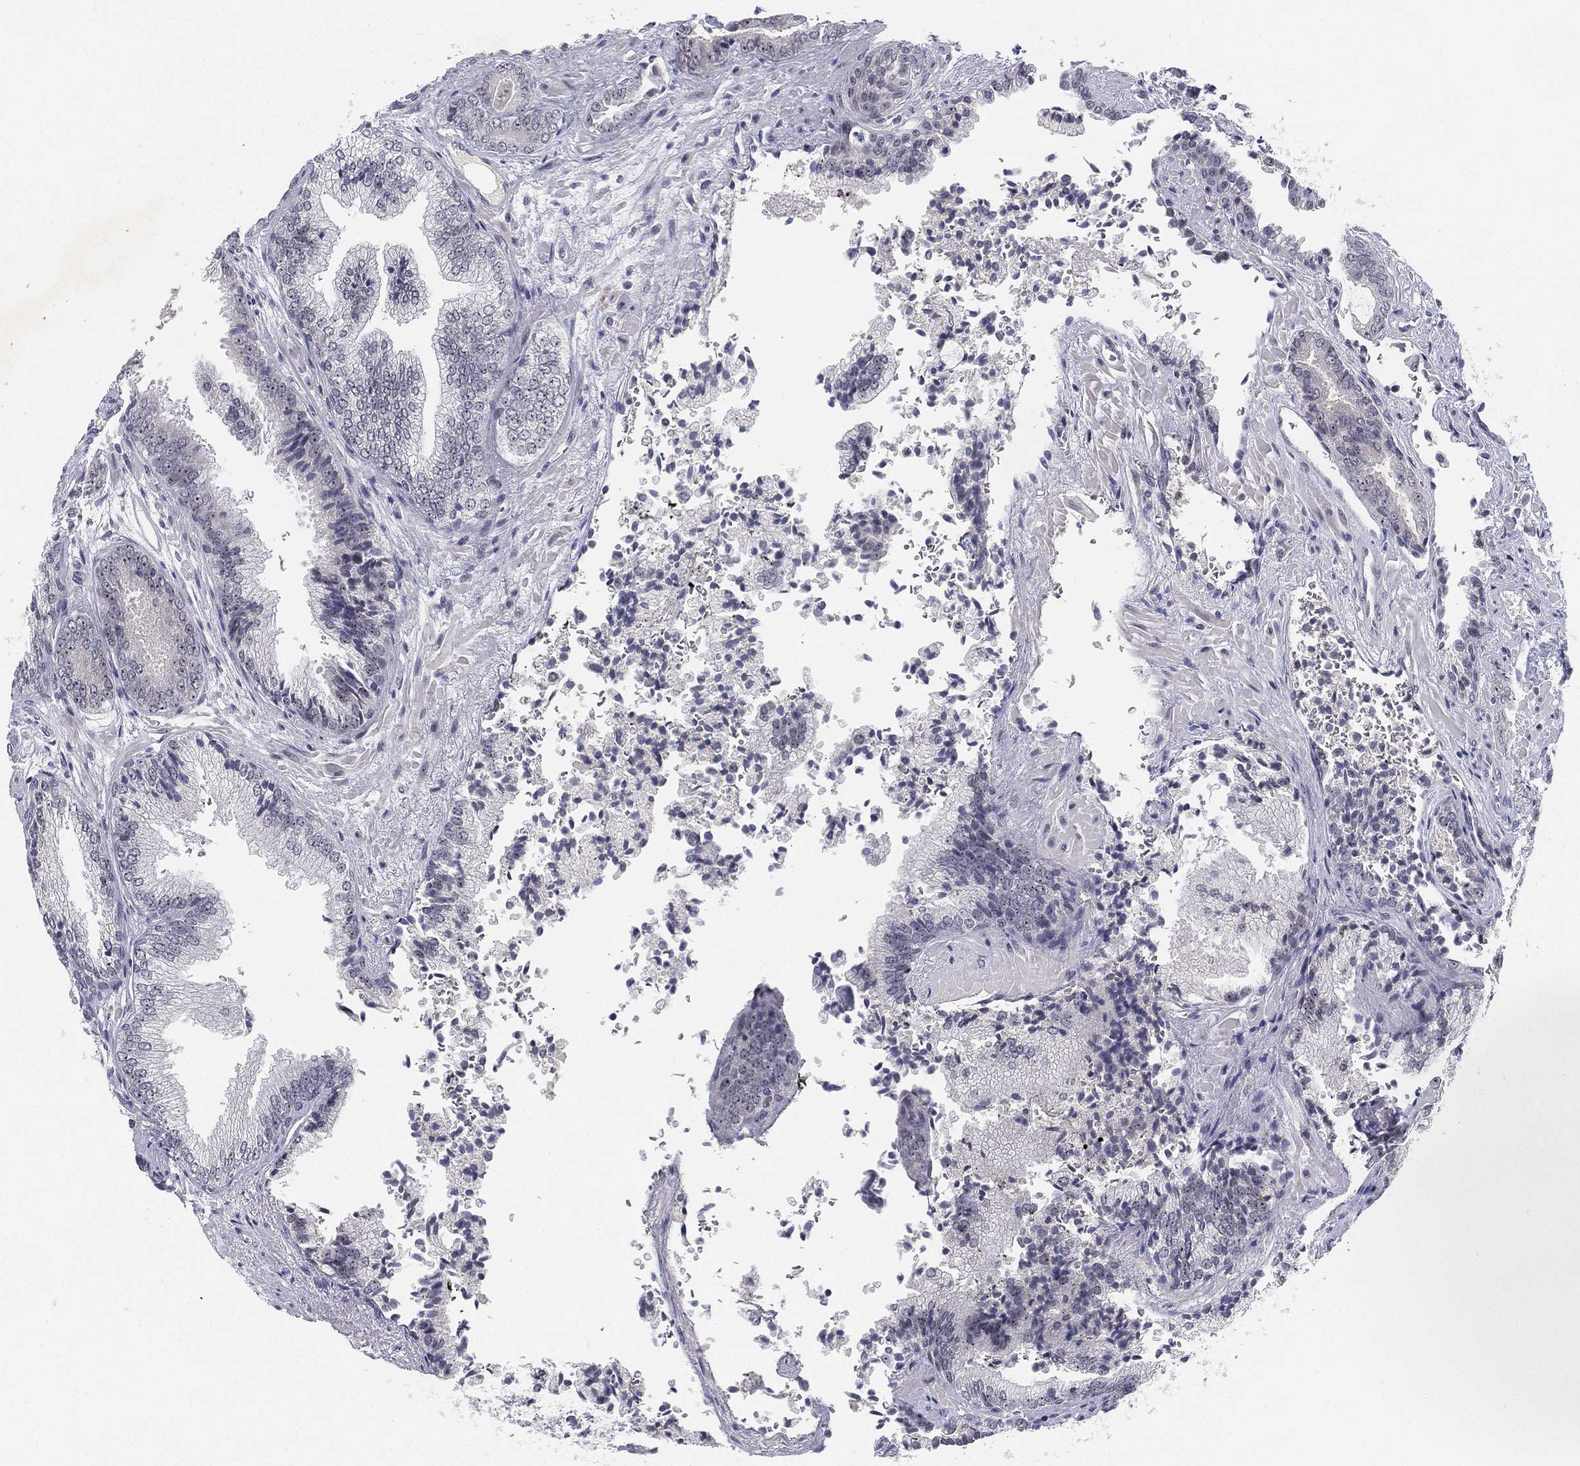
{"staining": {"intensity": "negative", "quantity": "none", "location": "none"}, "tissue": "prostate cancer", "cell_type": "Tumor cells", "image_type": "cancer", "snomed": [{"axis": "morphology", "description": "Adenocarcinoma, Low grade"}, {"axis": "topography", "description": "Prostate"}], "caption": "Histopathology image shows no significant protein staining in tumor cells of prostate cancer.", "gene": "MS4A8", "patient": {"sex": "male", "age": 68}}